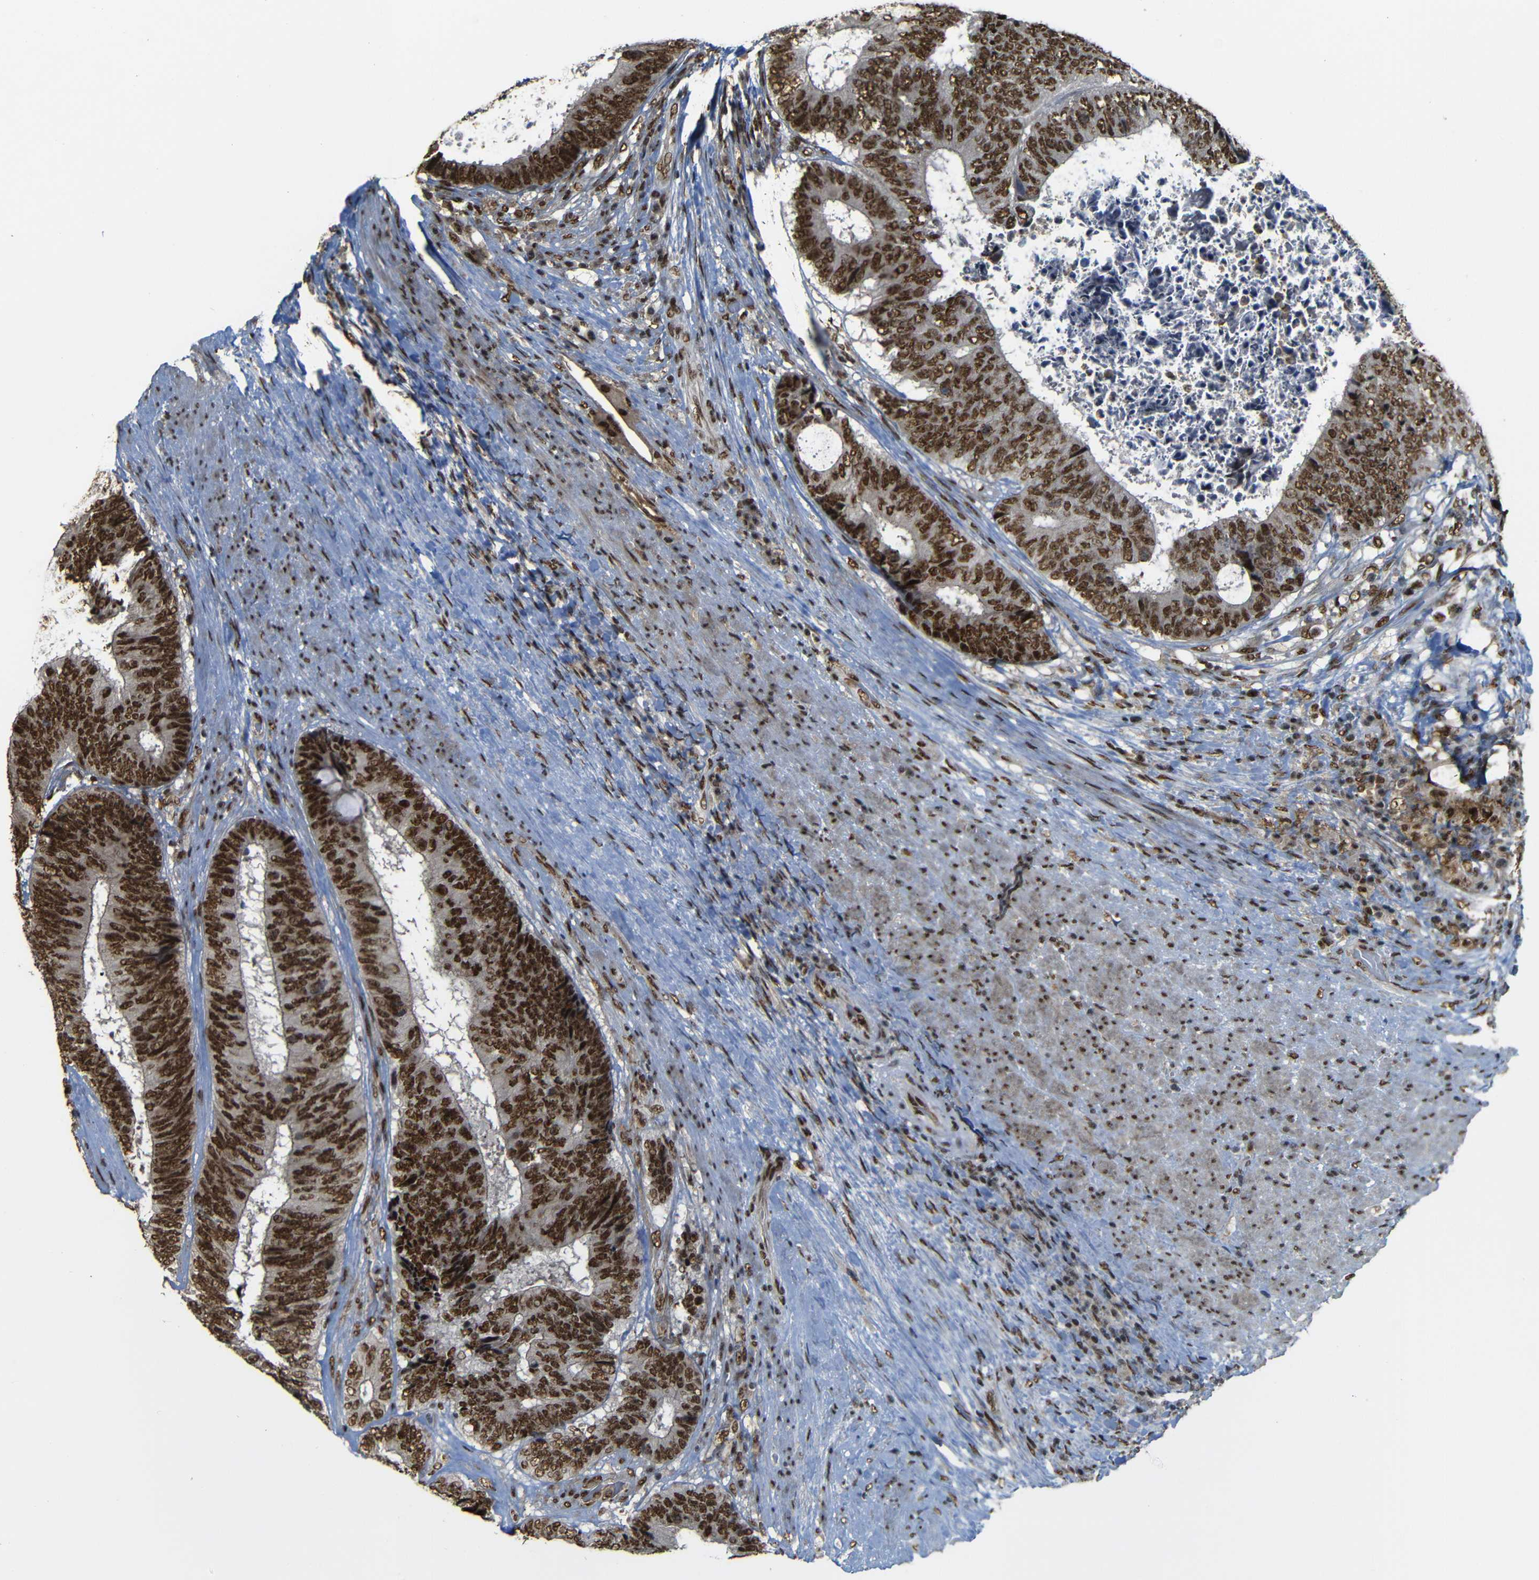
{"staining": {"intensity": "strong", "quantity": ">75%", "location": "cytoplasmic/membranous,nuclear"}, "tissue": "colorectal cancer", "cell_type": "Tumor cells", "image_type": "cancer", "snomed": [{"axis": "morphology", "description": "Adenocarcinoma, NOS"}, {"axis": "topography", "description": "Rectum"}], "caption": "High-power microscopy captured an immunohistochemistry photomicrograph of colorectal cancer (adenocarcinoma), revealing strong cytoplasmic/membranous and nuclear positivity in approximately >75% of tumor cells.", "gene": "TCF7L2", "patient": {"sex": "male", "age": 72}}